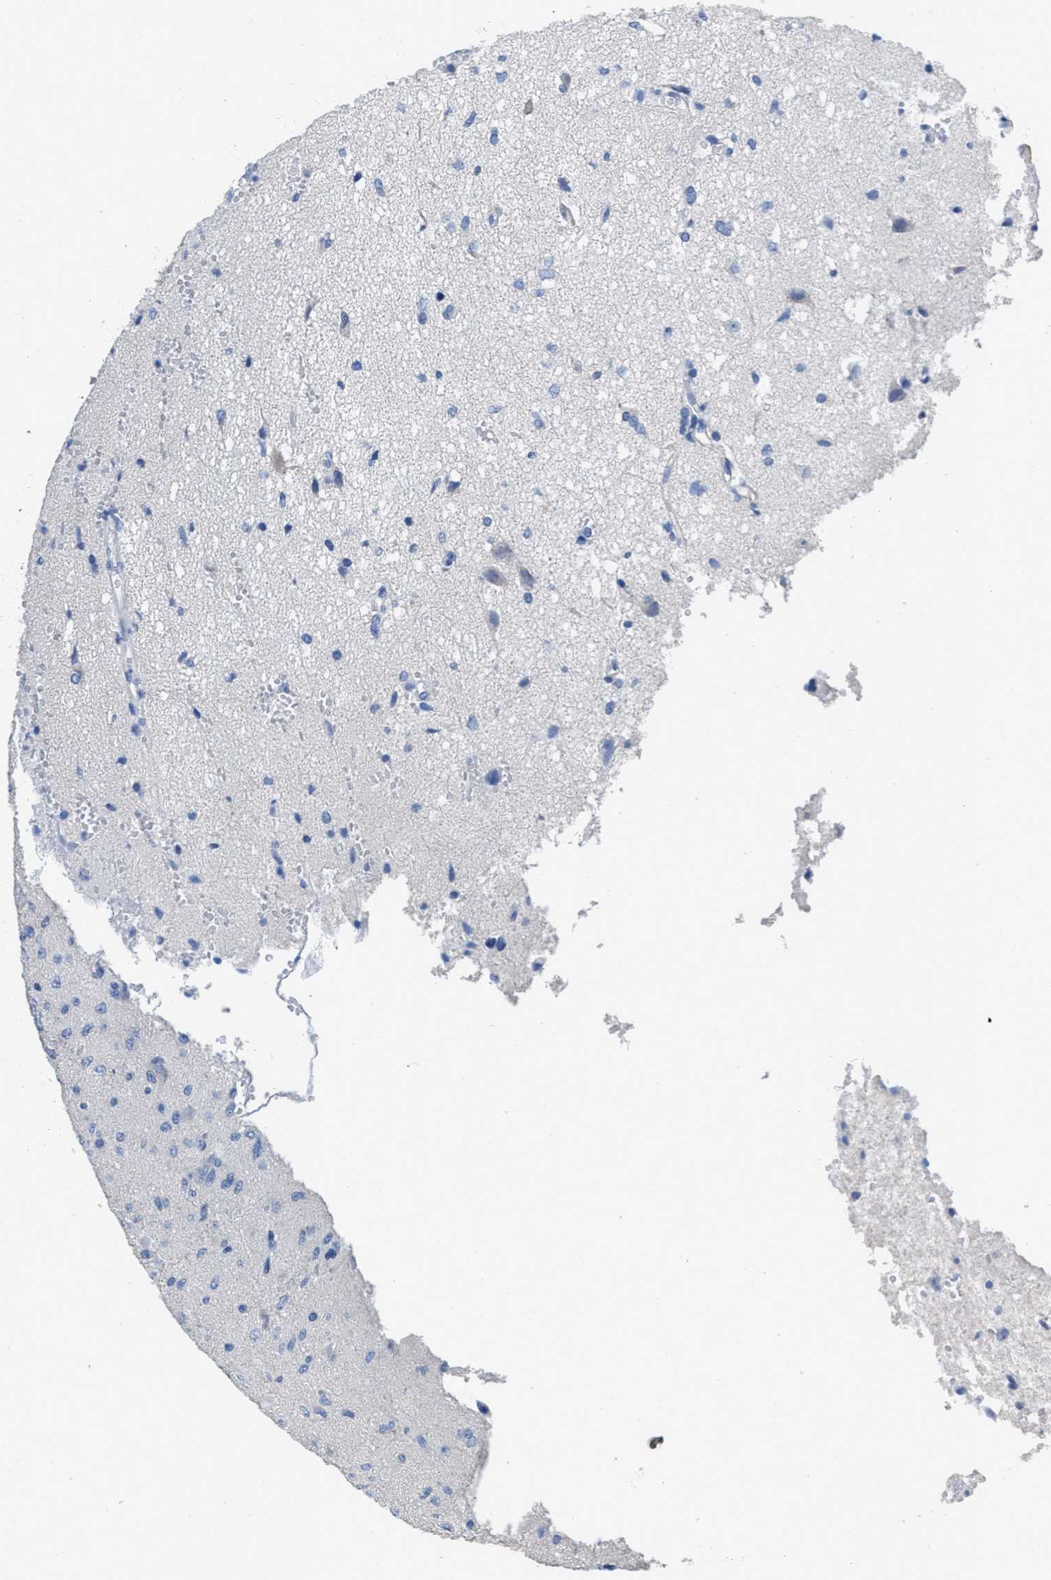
{"staining": {"intensity": "negative", "quantity": "none", "location": "none"}, "tissue": "glioma", "cell_type": "Tumor cells", "image_type": "cancer", "snomed": [{"axis": "morphology", "description": "Glioma, malignant, High grade"}, {"axis": "topography", "description": "Brain"}], "caption": "High magnification brightfield microscopy of glioma stained with DAB (brown) and counterstained with hematoxylin (blue): tumor cells show no significant positivity.", "gene": "CA9", "patient": {"sex": "female", "age": 59}}